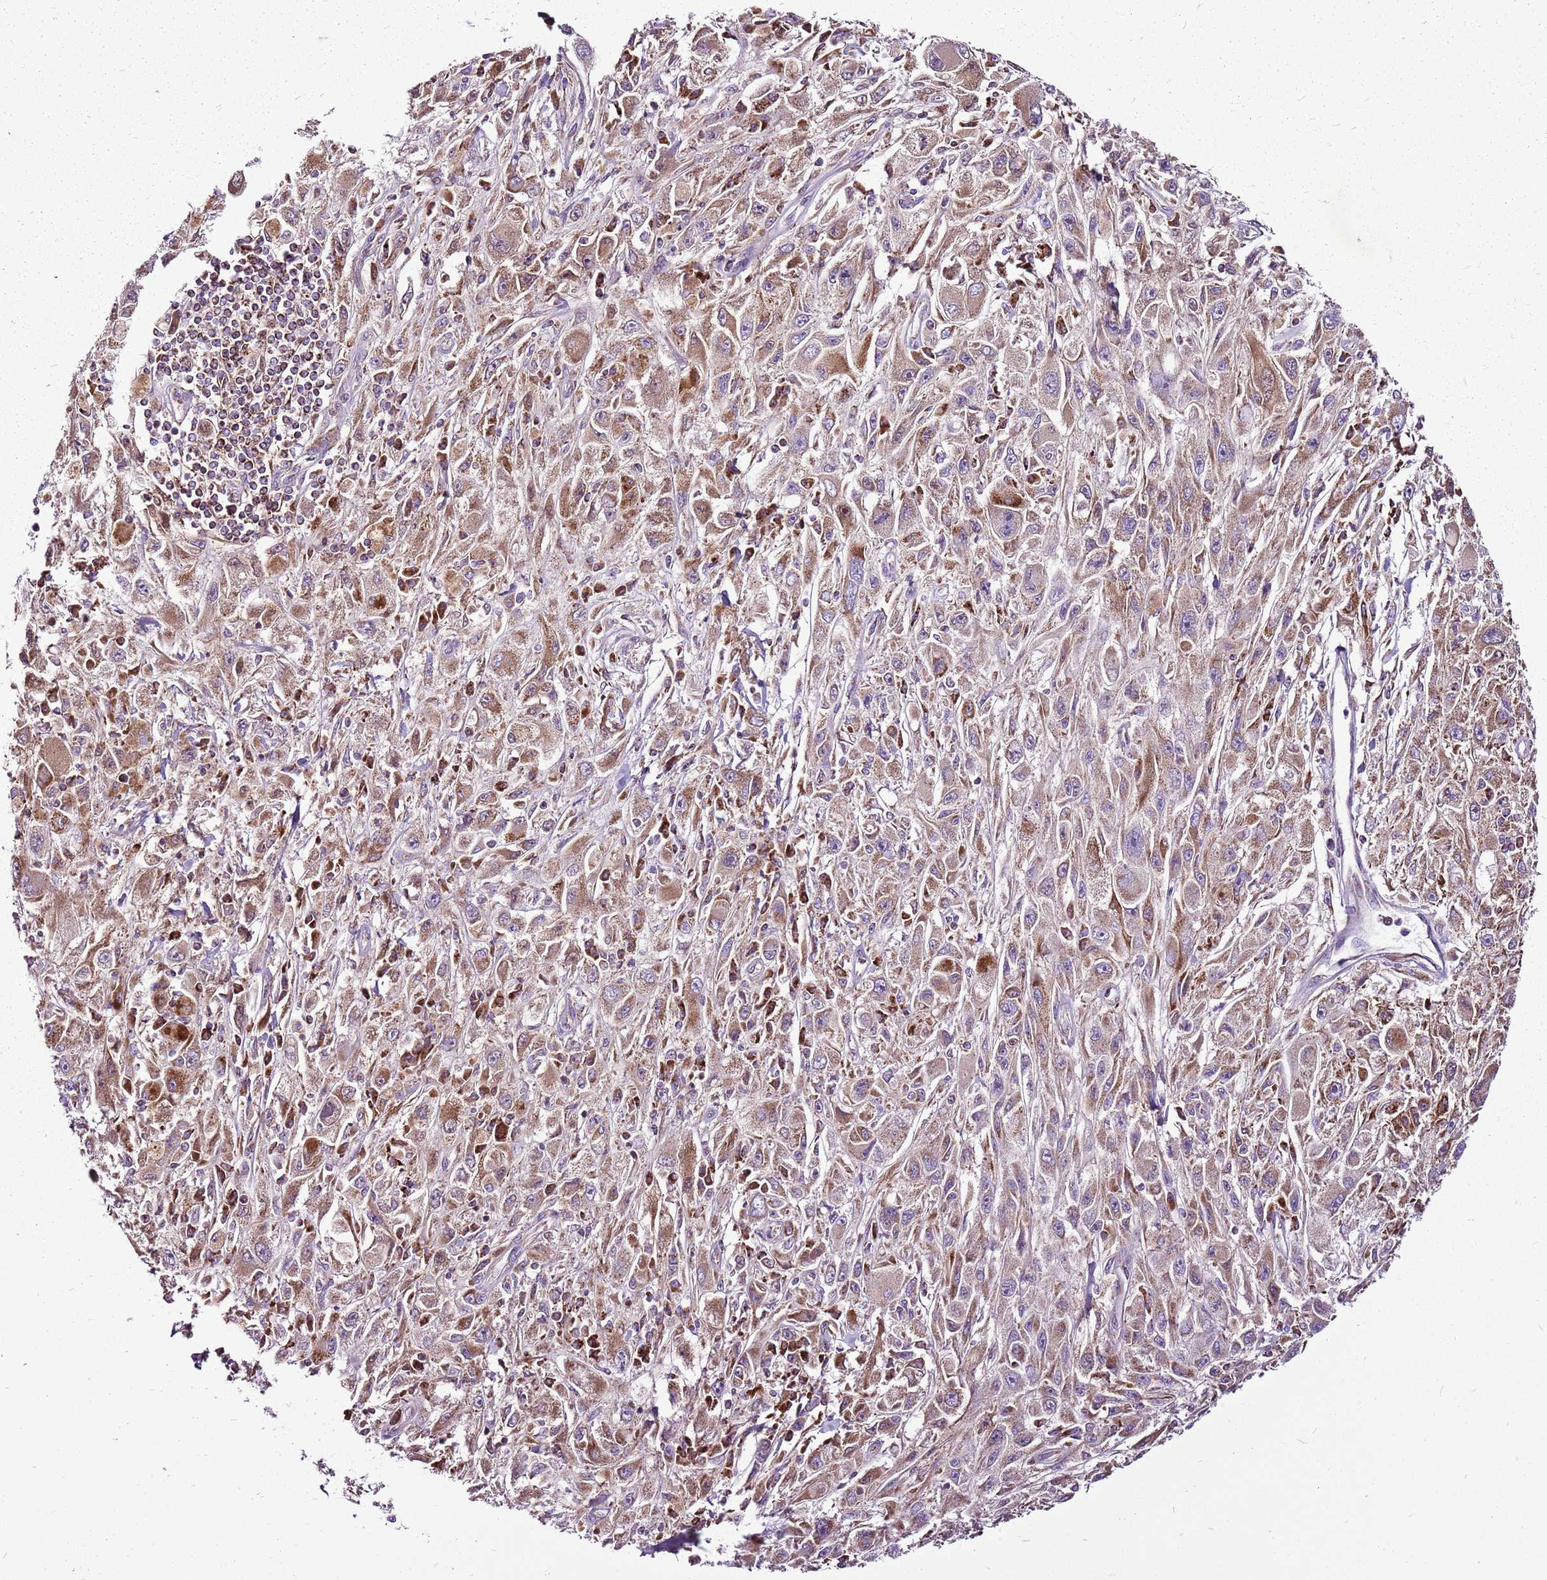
{"staining": {"intensity": "moderate", "quantity": ">75%", "location": "cytoplasmic/membranous"}, "tissue": "melanoma", "cell_type": "Tumor cells", "image_type": "cancer", "snomed": [{"axis": "morphology", "description": "Malignant melanoma, Metastatic site"}, {"axis": "topography", "description": "Skin"}], "caption": "Immunohistochemistry (IHC) micrograph of neoplastic tissue: melanoma stained using immunohistochemistry shows medium levels of moderate protein expression localized specifically in the cytoplasmic/membranous of tumor cells, appearing as a cytoplasmic/membranous brown color.", "gene": "GCDH", "patient": {"sex": "male", "age": 53}}